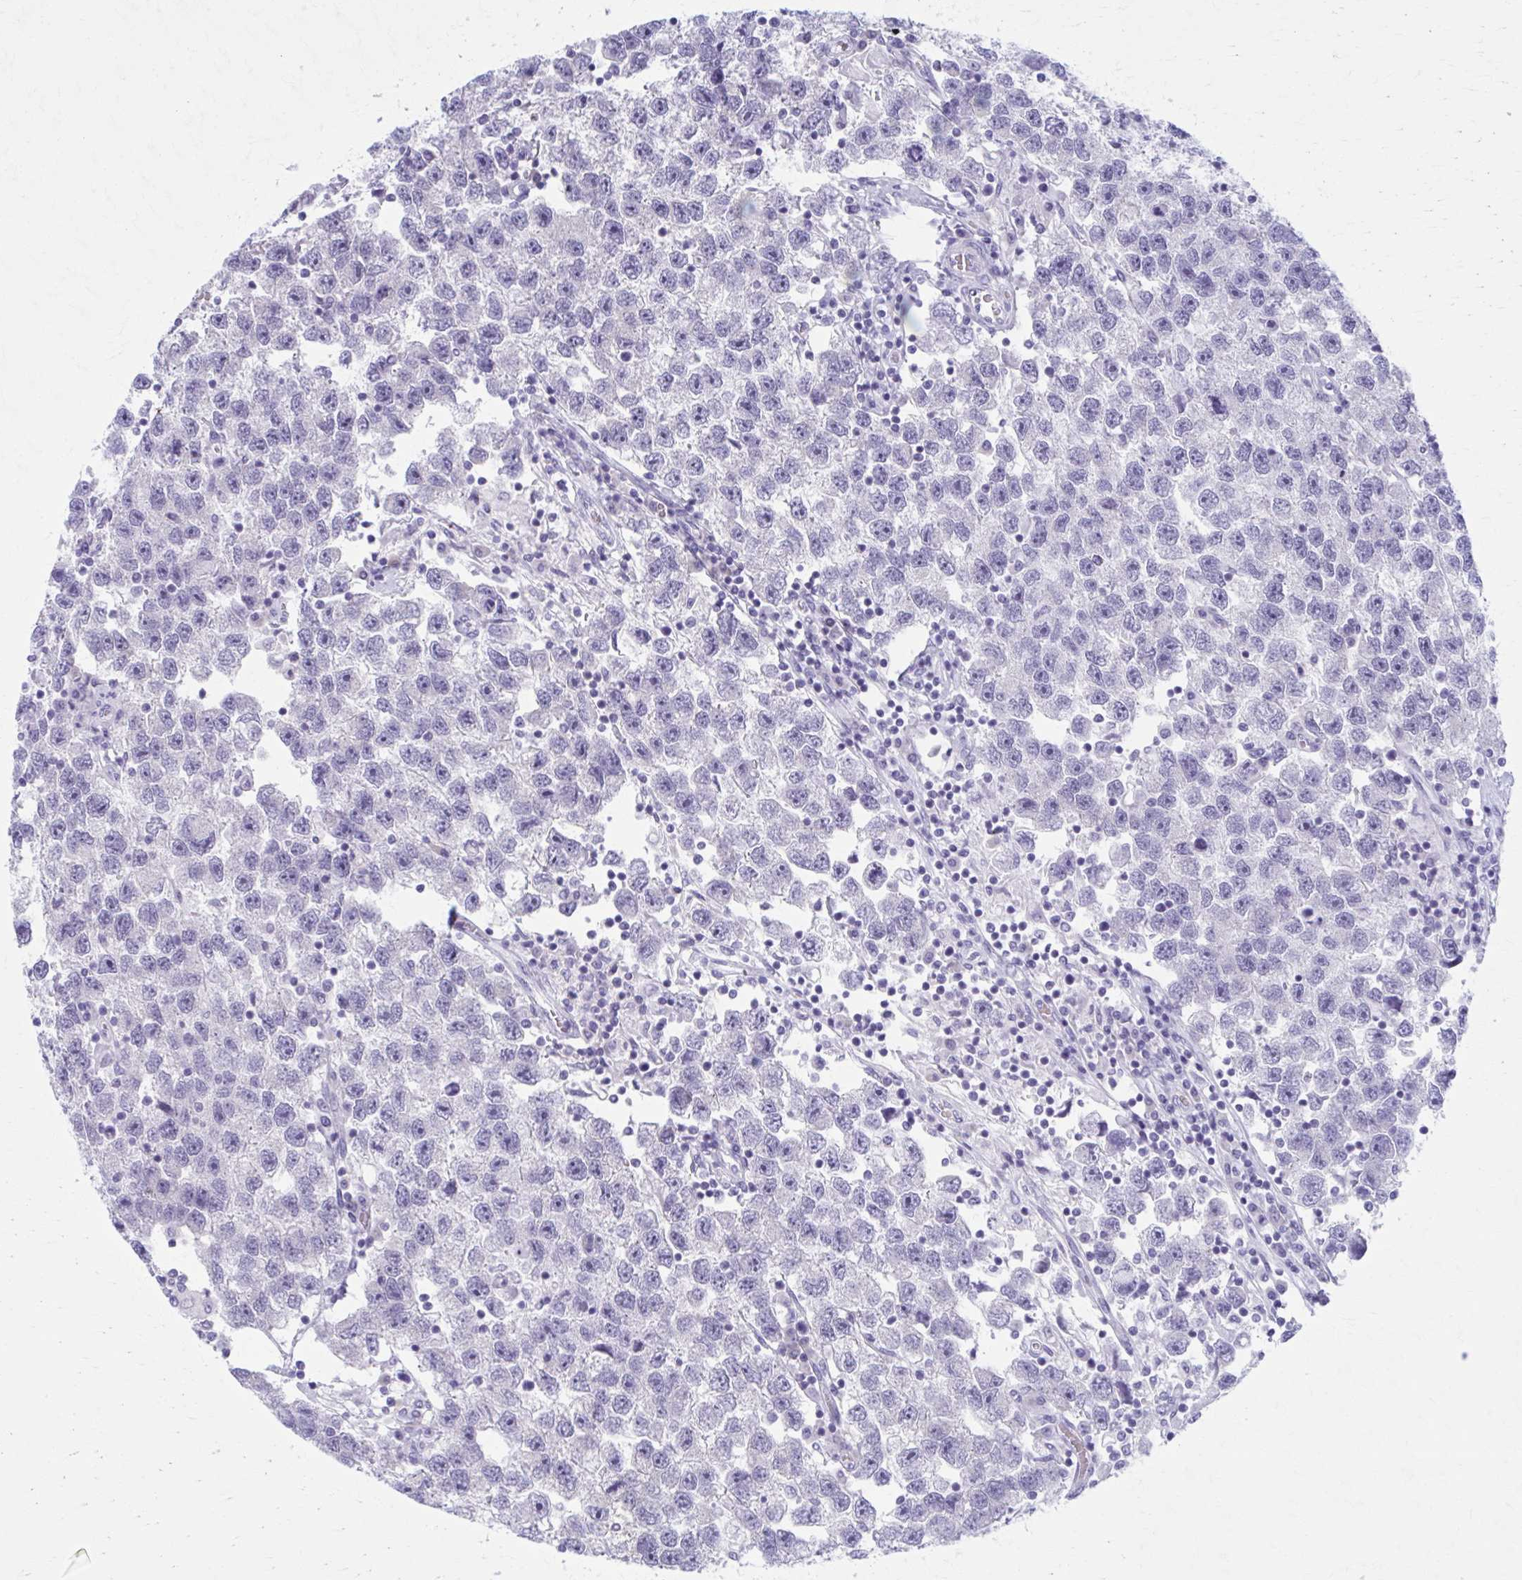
{"staining": {"intensity": "negative", "quantity": "none", "location": "none"}, "tissue": "testis cancer", "cell_type": "Tumor cells", "image_type": "cancer", "snomed": [{"axis": "morphology", "description": "Seminoma, NOS"}, {"axis": "topography", "description": "Testis"}], "caption": "Photomicrograph shows no significant protein expression in tumor cells of testis cancer.", "gene": "CCDC105", "patient": {"sex": "male", "age": 26}}